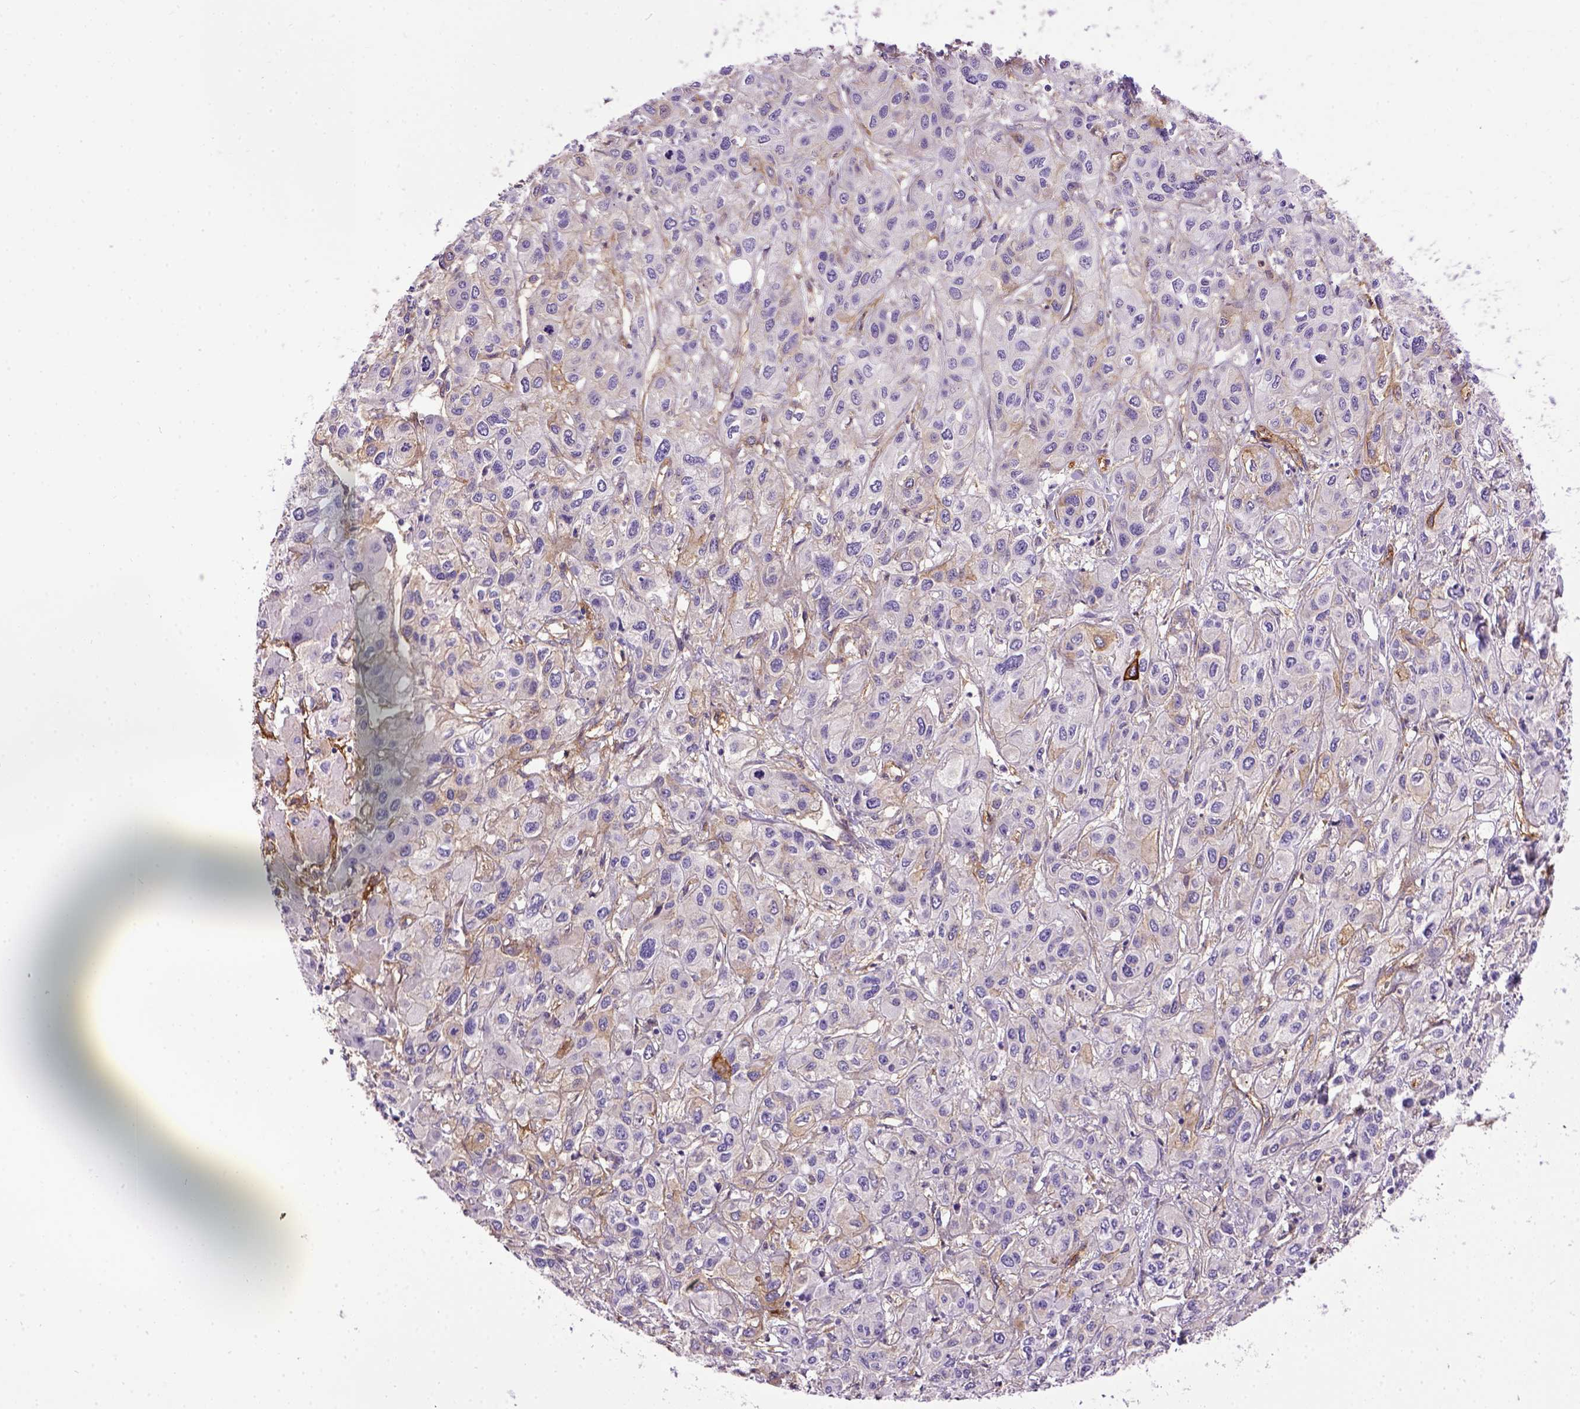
{"staining": {"intensity": "negative", "quantity": "none", "location": "none"}, "tissue": "liver cancer", "cell_type": "Tumor cells", "image_type": "cancer", "snomed": [{"axis": "morphology", "description": "Cholangiocarcinoma"}, {"axis": "topography", "description": "Liver"}], "caption": "The image demonstrates no staining of tumor cells in liver cholangiocarcinoma.", "gene": "ENG", "patient": {"sex": "female", "age": 66}}